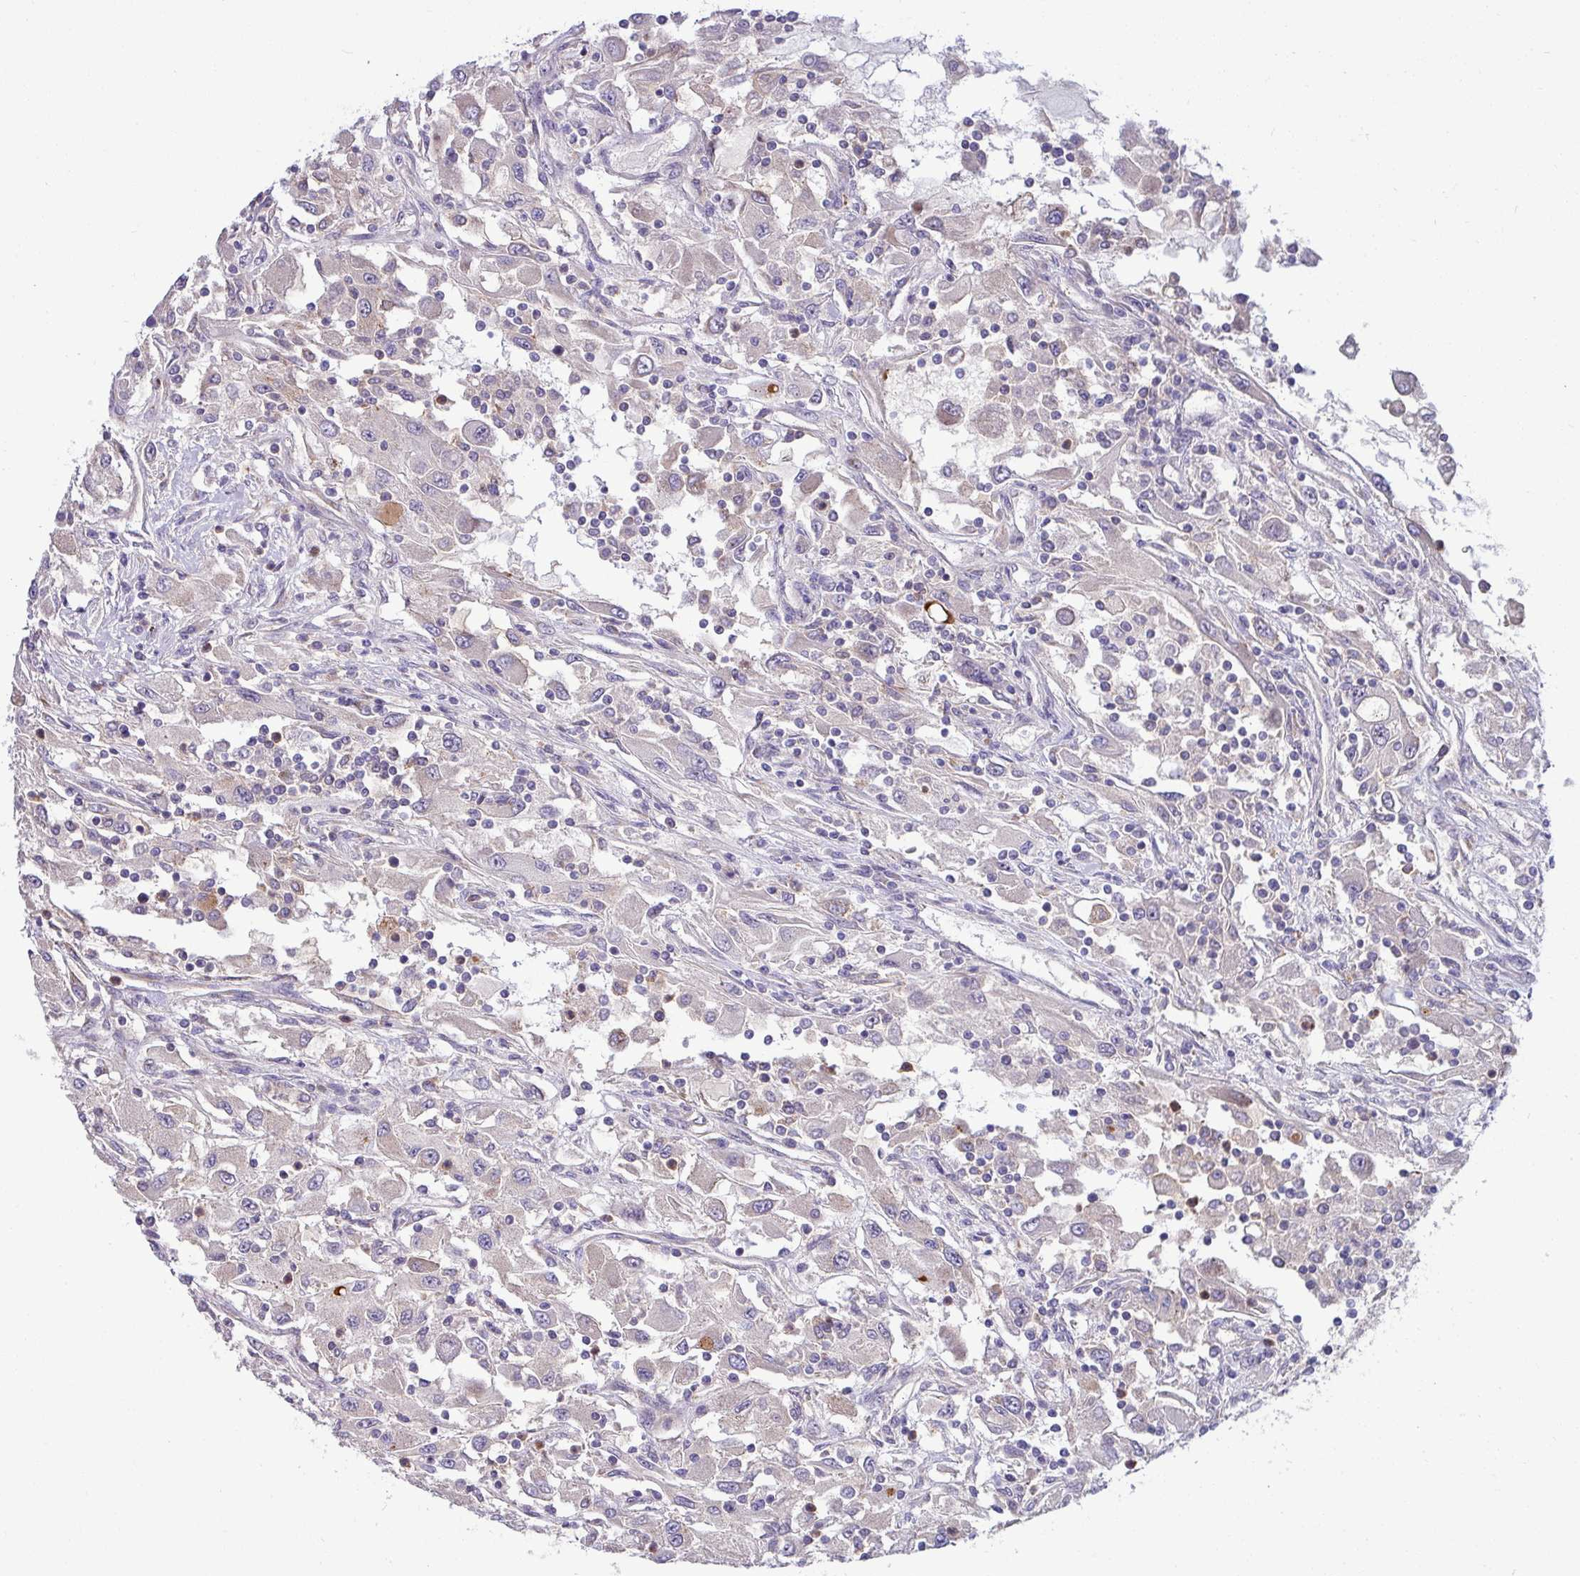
{"staining": {"intensity": "weak", "quantity": "25%-75%", "location": "cytoplasmic/membranous"}, "tissue": "renal cancer", "cell_type": "Tumor cells", "image_type": "cancer", "snomed": [{"axis": "morphology", "description": "Adenocarcinoma, NOS"}, {"axis": "topography", "description": "Kidney"}], "caption": "Human adenocarcinoma (renal) stained with a protein marker demonstrates weak staining in tumor cells.", "gene": "LSM12", "patient": {"sex": "female", "age": 67}}